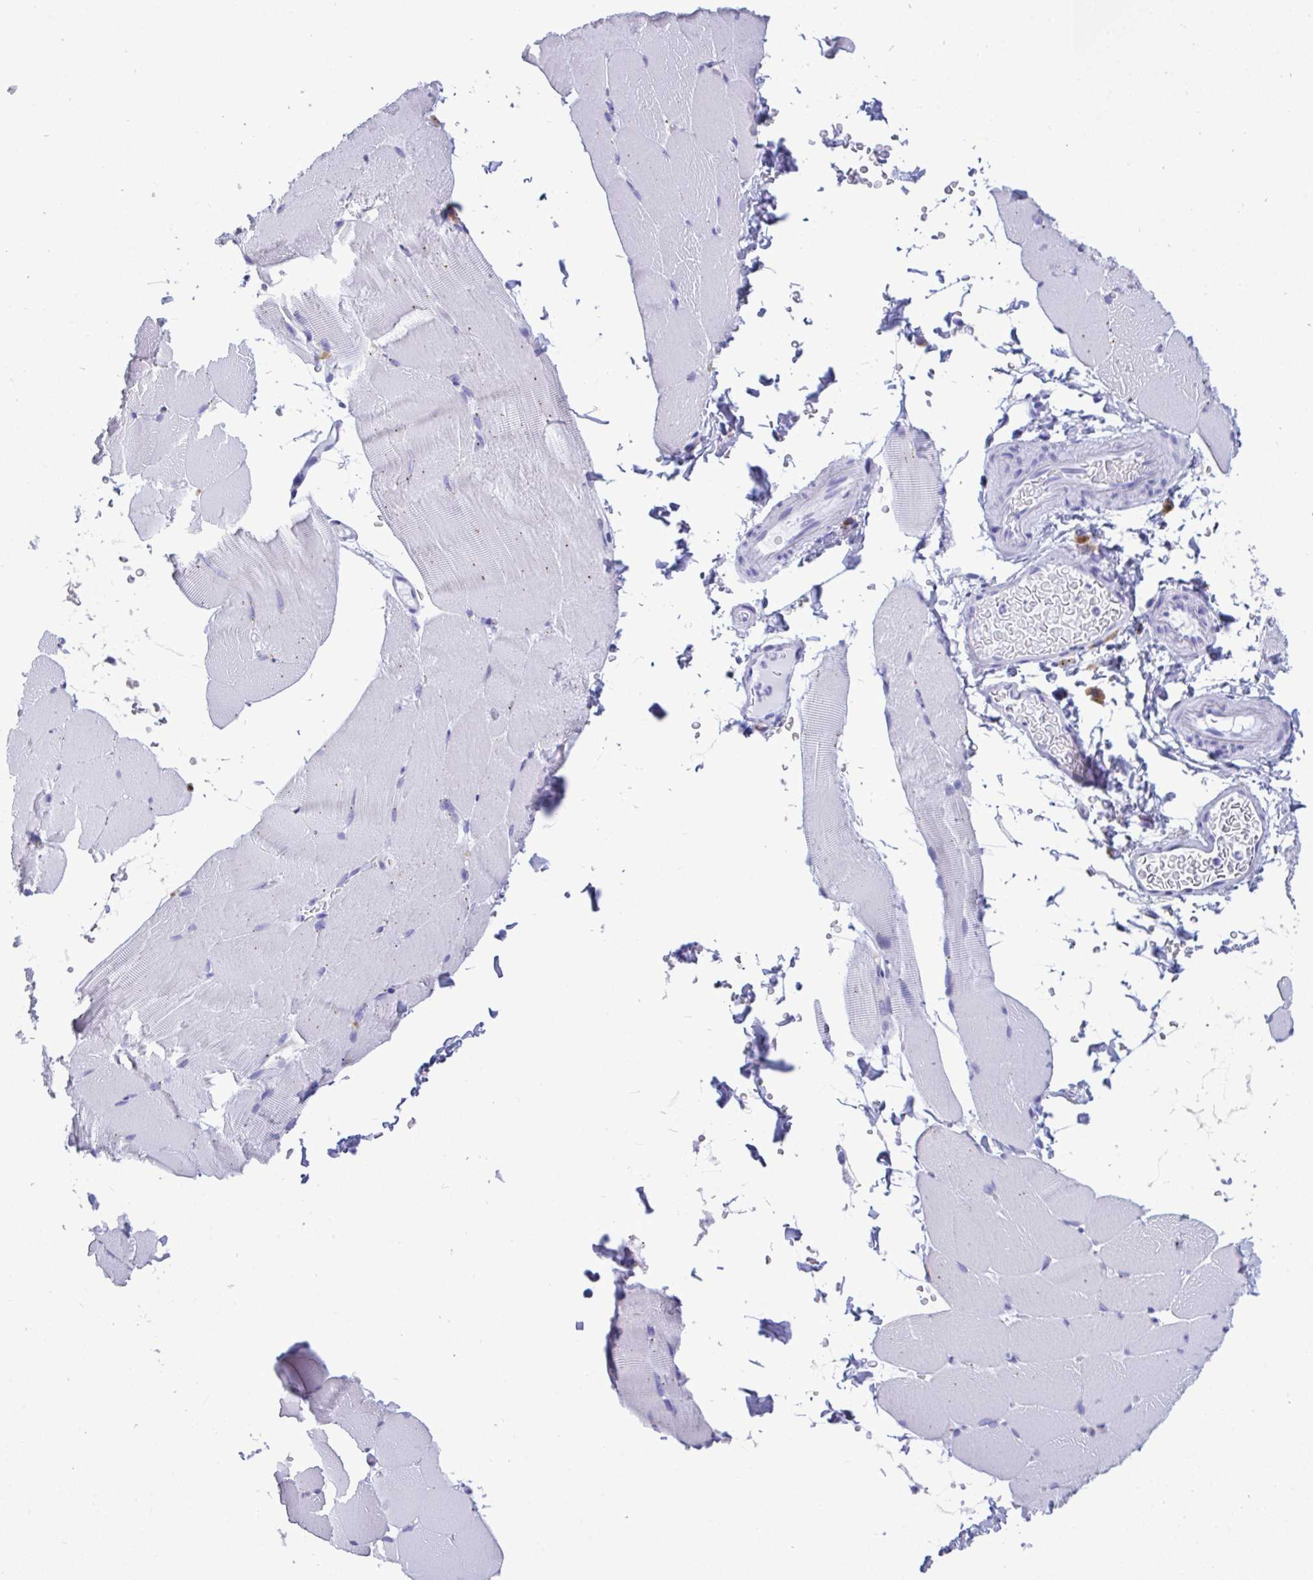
{"staining": {"intensity": "negative", "quantity": "none", "location": "none"}, "tissue": "skeletal muscle", "cell_type": "Myocytes", "image_type": "normal", "snomed": [{"axis": "morphology", "description": "Normal tissue, NOS"}, {"axis": "topography", "description": "Skeletal muscle"}], "caption": "IHC micrograph of unremarkable skeletal muscle stained for a protein (brown), which reveals no staining in myocytes.", "gene": "CPVL", "patient": {"sex": "female", "age": 37}}